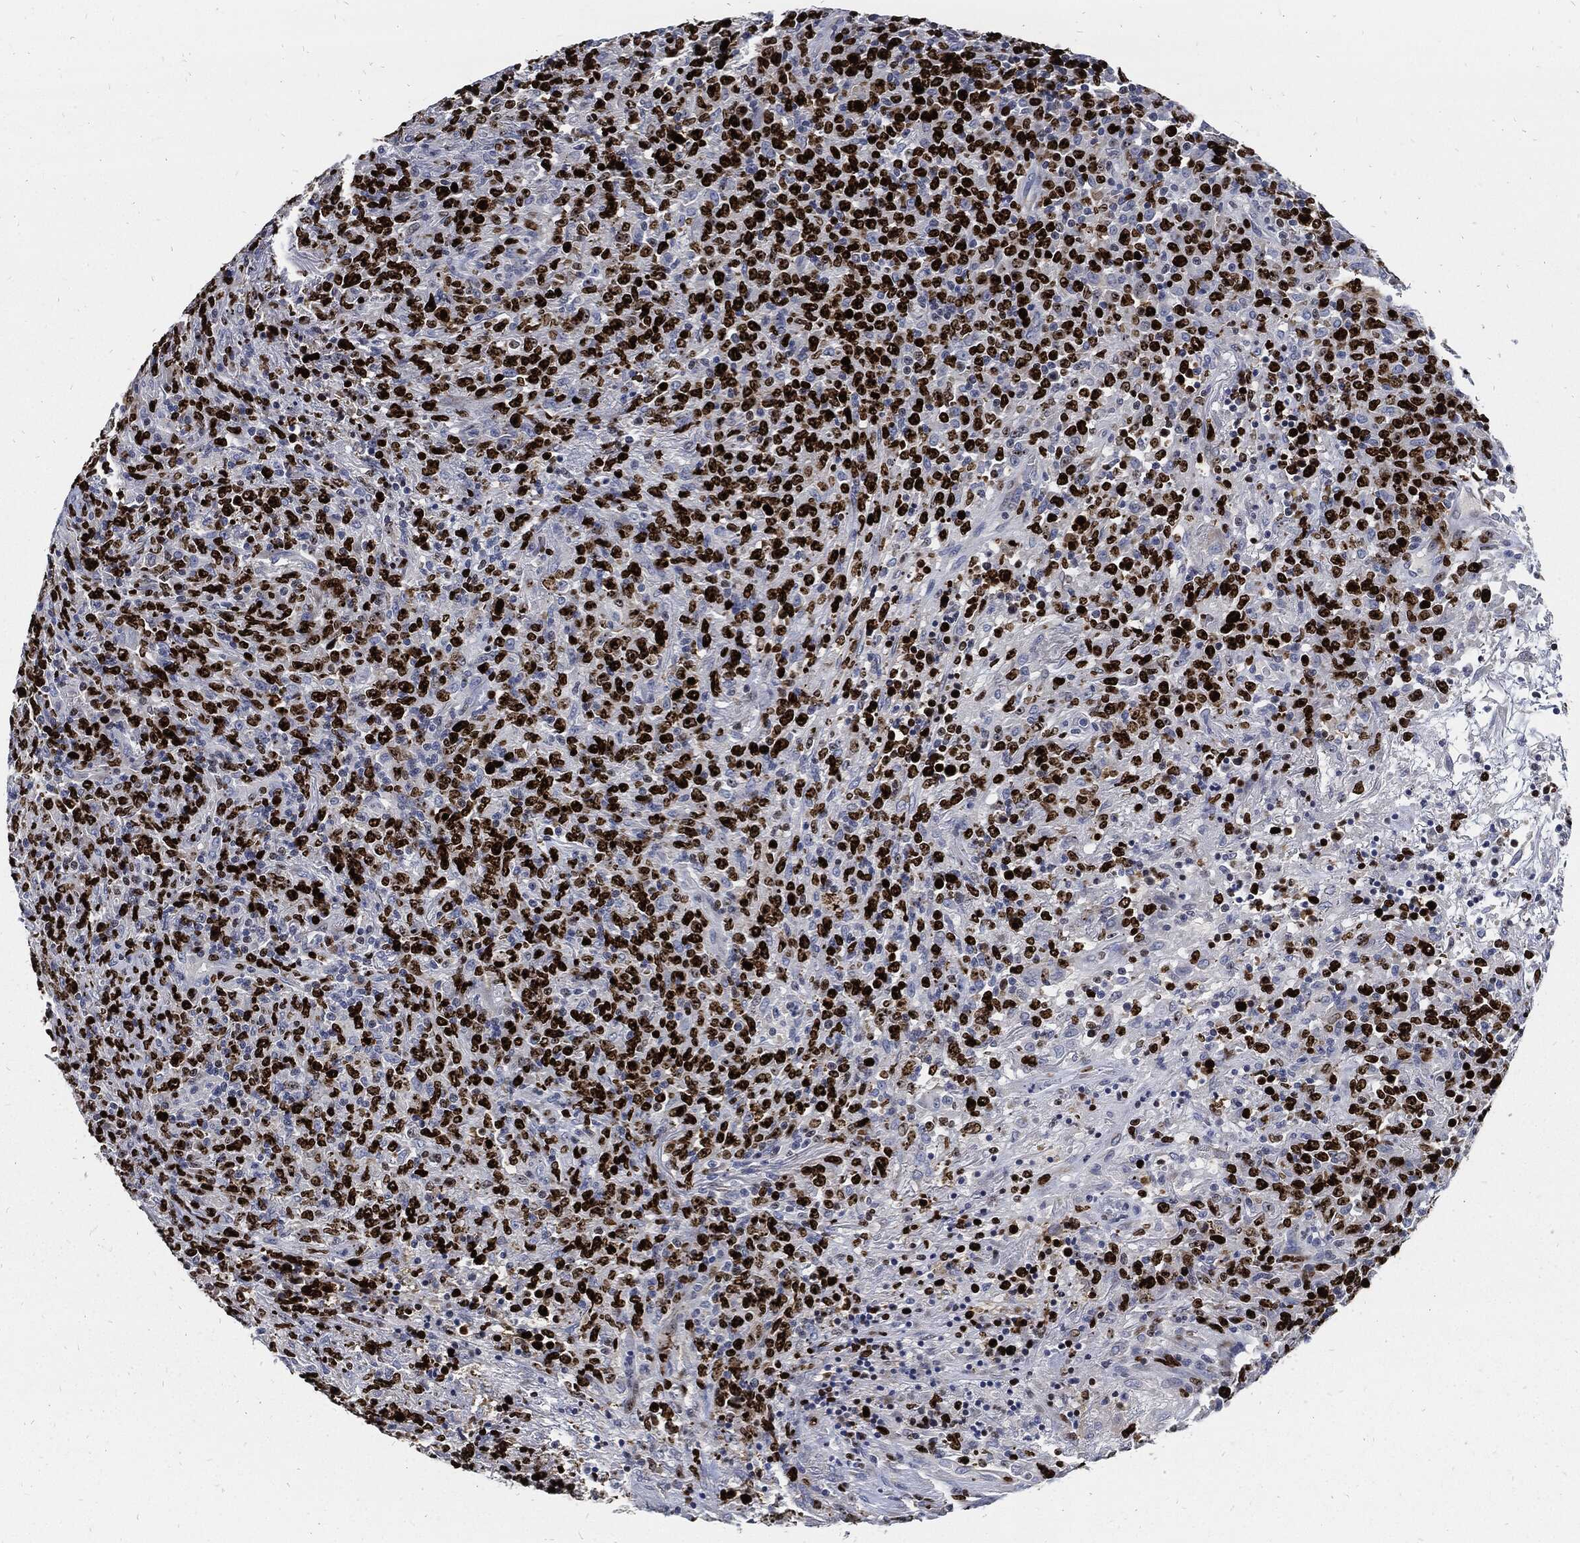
{"staining": {"intensity": "strong", "quantity": ">75%", "location": "nuclear"}, "tissue": "lymphoma", "cell_type": "Tumor cells", "image_type": "cancer", "snomed": [{"axis": "morphology", "description": "Malignant lymphoma, non-Hodgkin's type, High grade"}, {"axis": "topography", "description": "Lung"}], "caption": "An immunohistochemistry (IHC) photomicrograph of neoplastic tissue is shown. Protein staining in brown labels strong nuclear positivity in lymphoma within tumor cells. (Stains: DAB in brown, nuclei in blue, Microscopy: brightfield microscopy at high magnification).", "gene": "MKI67", "patient": {"sex": "male", "age": 79}}